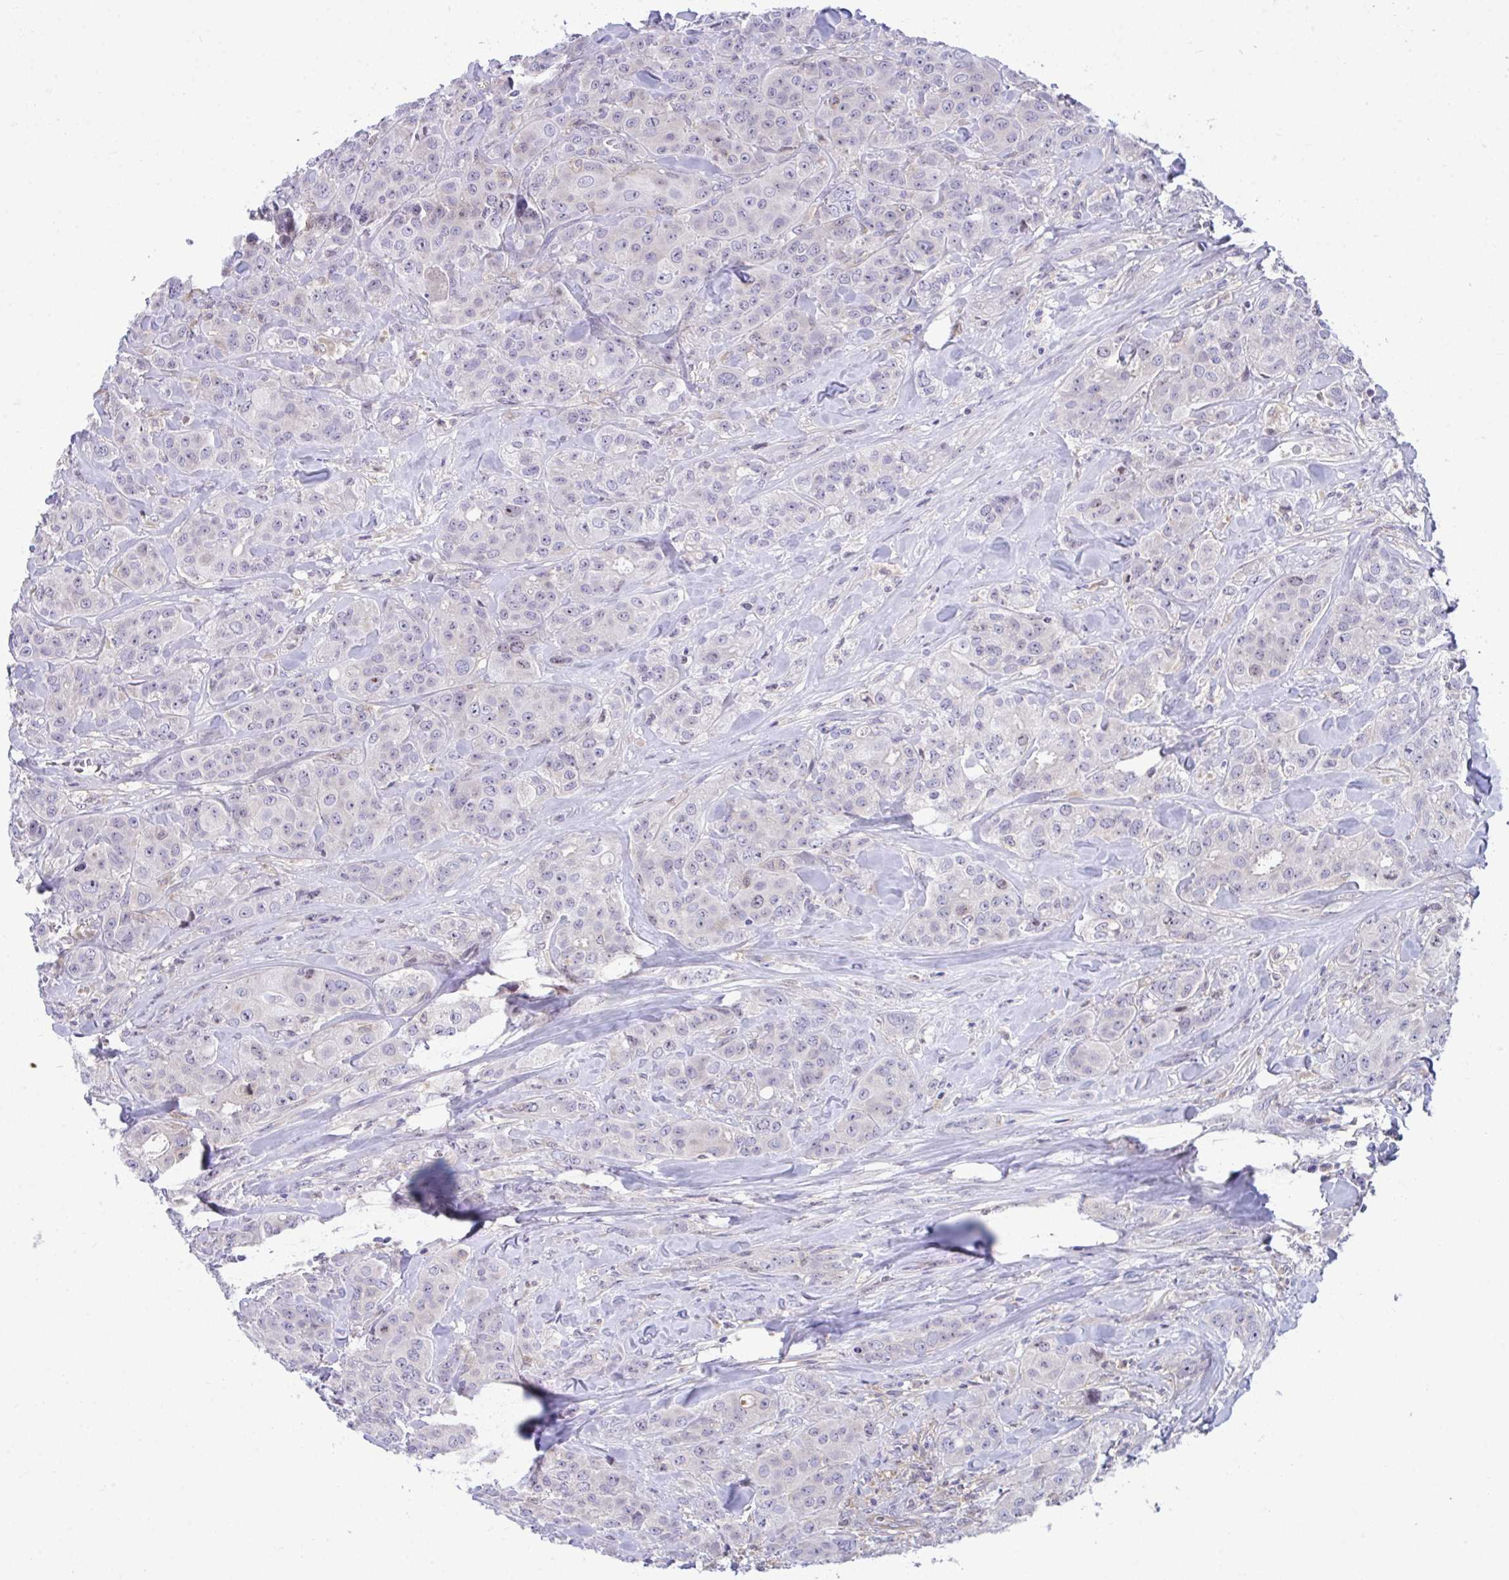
{"staining": {"intensity": "negative", "quantity": "none", "location": "none"}, "tissue": "breast cancer", "cell_type": "Tumor cells", "image_type": "cancer", "snomed": [{"axis": "morphology", "description": "Normal tissue, NOS"}, {"axis": "morphology", "description": "Duct carcinoma"}, {"axis": "topography", "description": "Breast"}], "caption": "Immunohistochemical staining of human breast cancer displays no significant staining in tumor cells.", "gene": "CENPQ", "patient": {"sex": "female", "age": 43}}